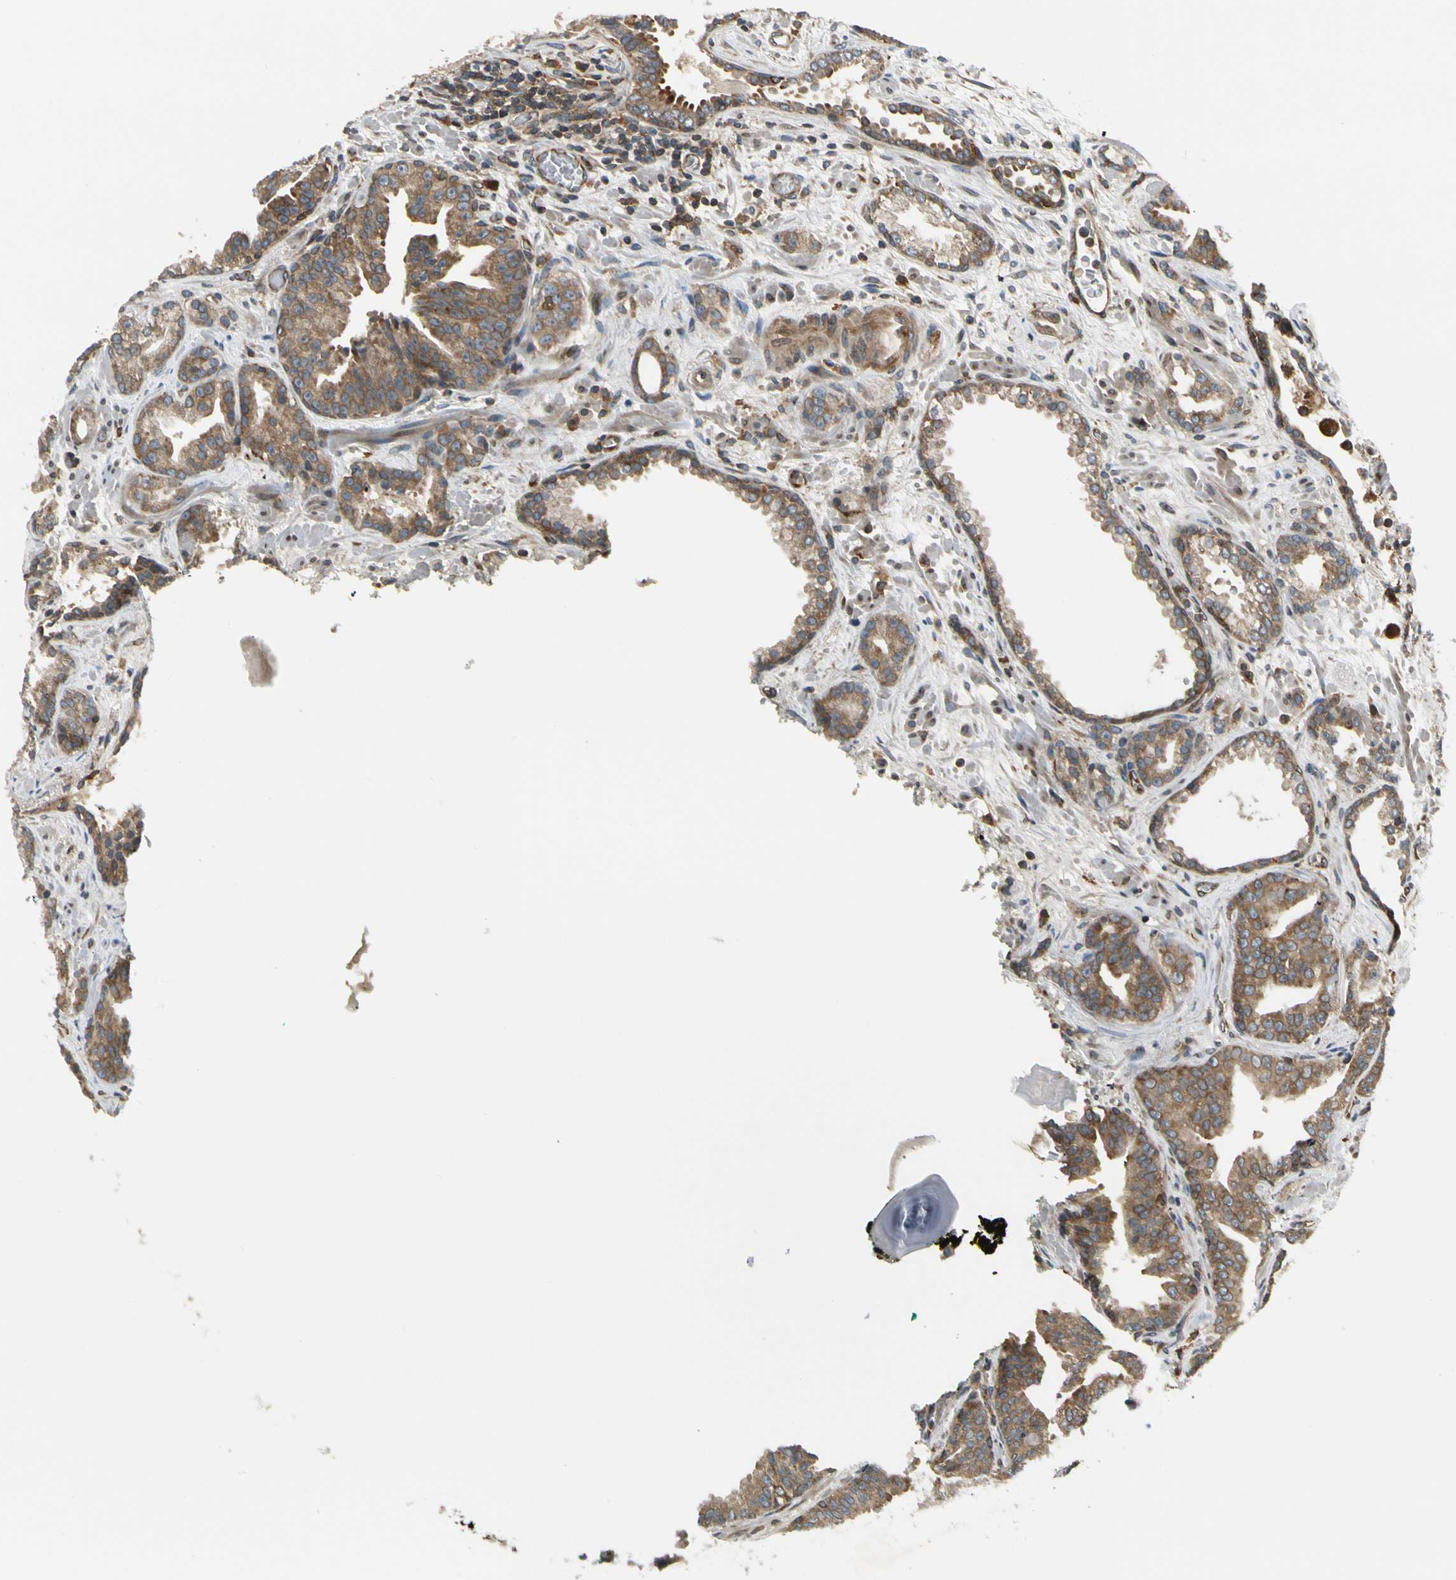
{"staining": {"intensity": "moderate", "quantity": ">75%", "location": "cytoplasmic/membranous"}, "tissue": "prostate cancer", "cell_type": "Tumor cells", "image_type": "cancer", "snomed": [{"axis": "morphology", "description": "Adenocarcinoma, Low grade"}, {"axis": "topography", "description": "Prostate"}], "caption": "Prostate cancer tissue displays moderate cytoplasmic/membranous expression in about >75% of tumor cells", "gene": "TRIO", "patient": {"sex": "male", "age": 63}}